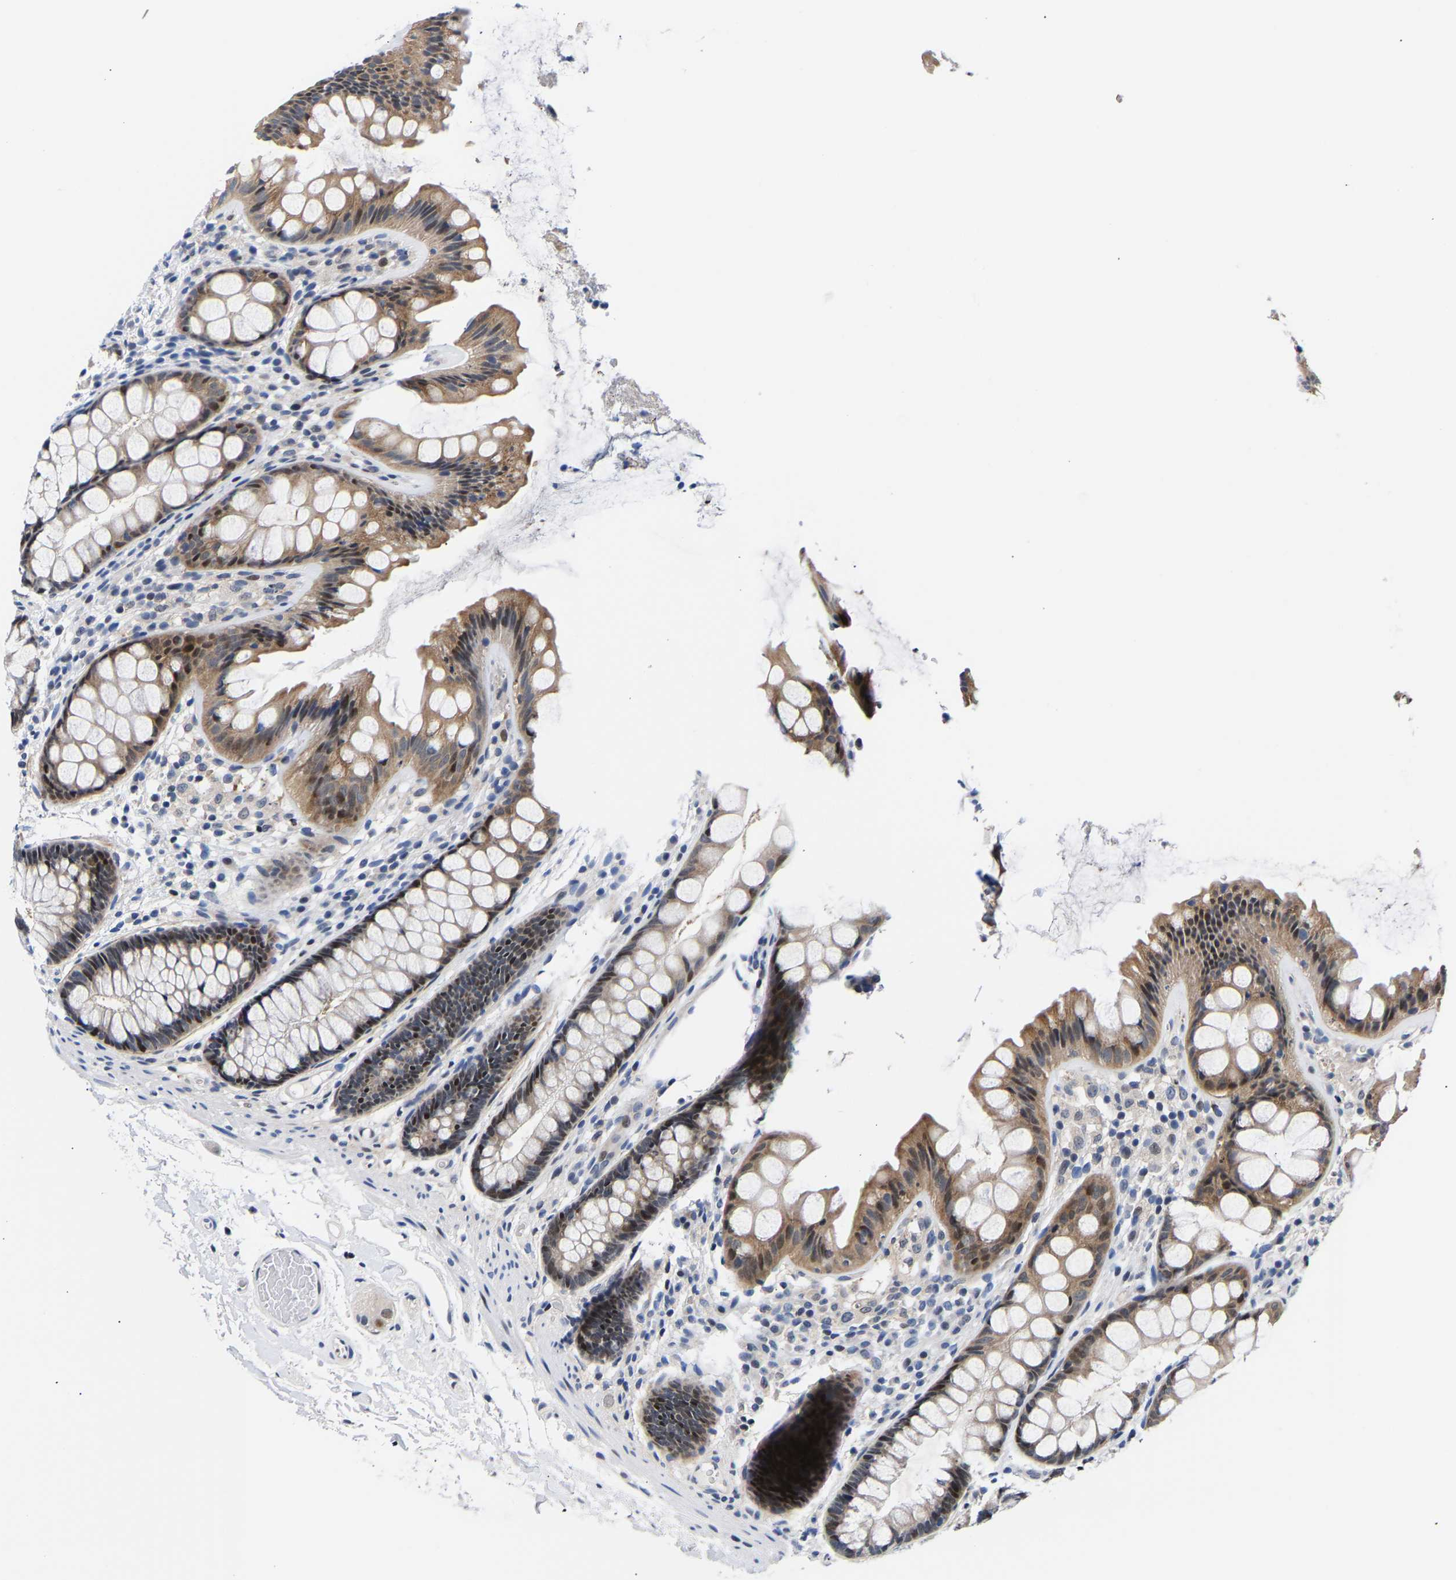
{"staining": {"intensity": "negative", "quantity": "none", "location": "none"}, "tissue": "colon", "cell_type": "Endothelial cells", "image_type": "normal", "snomed": [{"axis": "morphology", "description": "Normal tissue, NOS"}, {"axis": "topography", "description": "Colon"}], "caption": "This is a photomicrograph of immunohistochemistry staining of benign colon, which shows no expression in endothelial cells. (Immunohistochemistry (ihc), brightfield microscopy, high magnification).", "gene": "PTRHD1", "patient": {"sex": "female", "age": 56}}